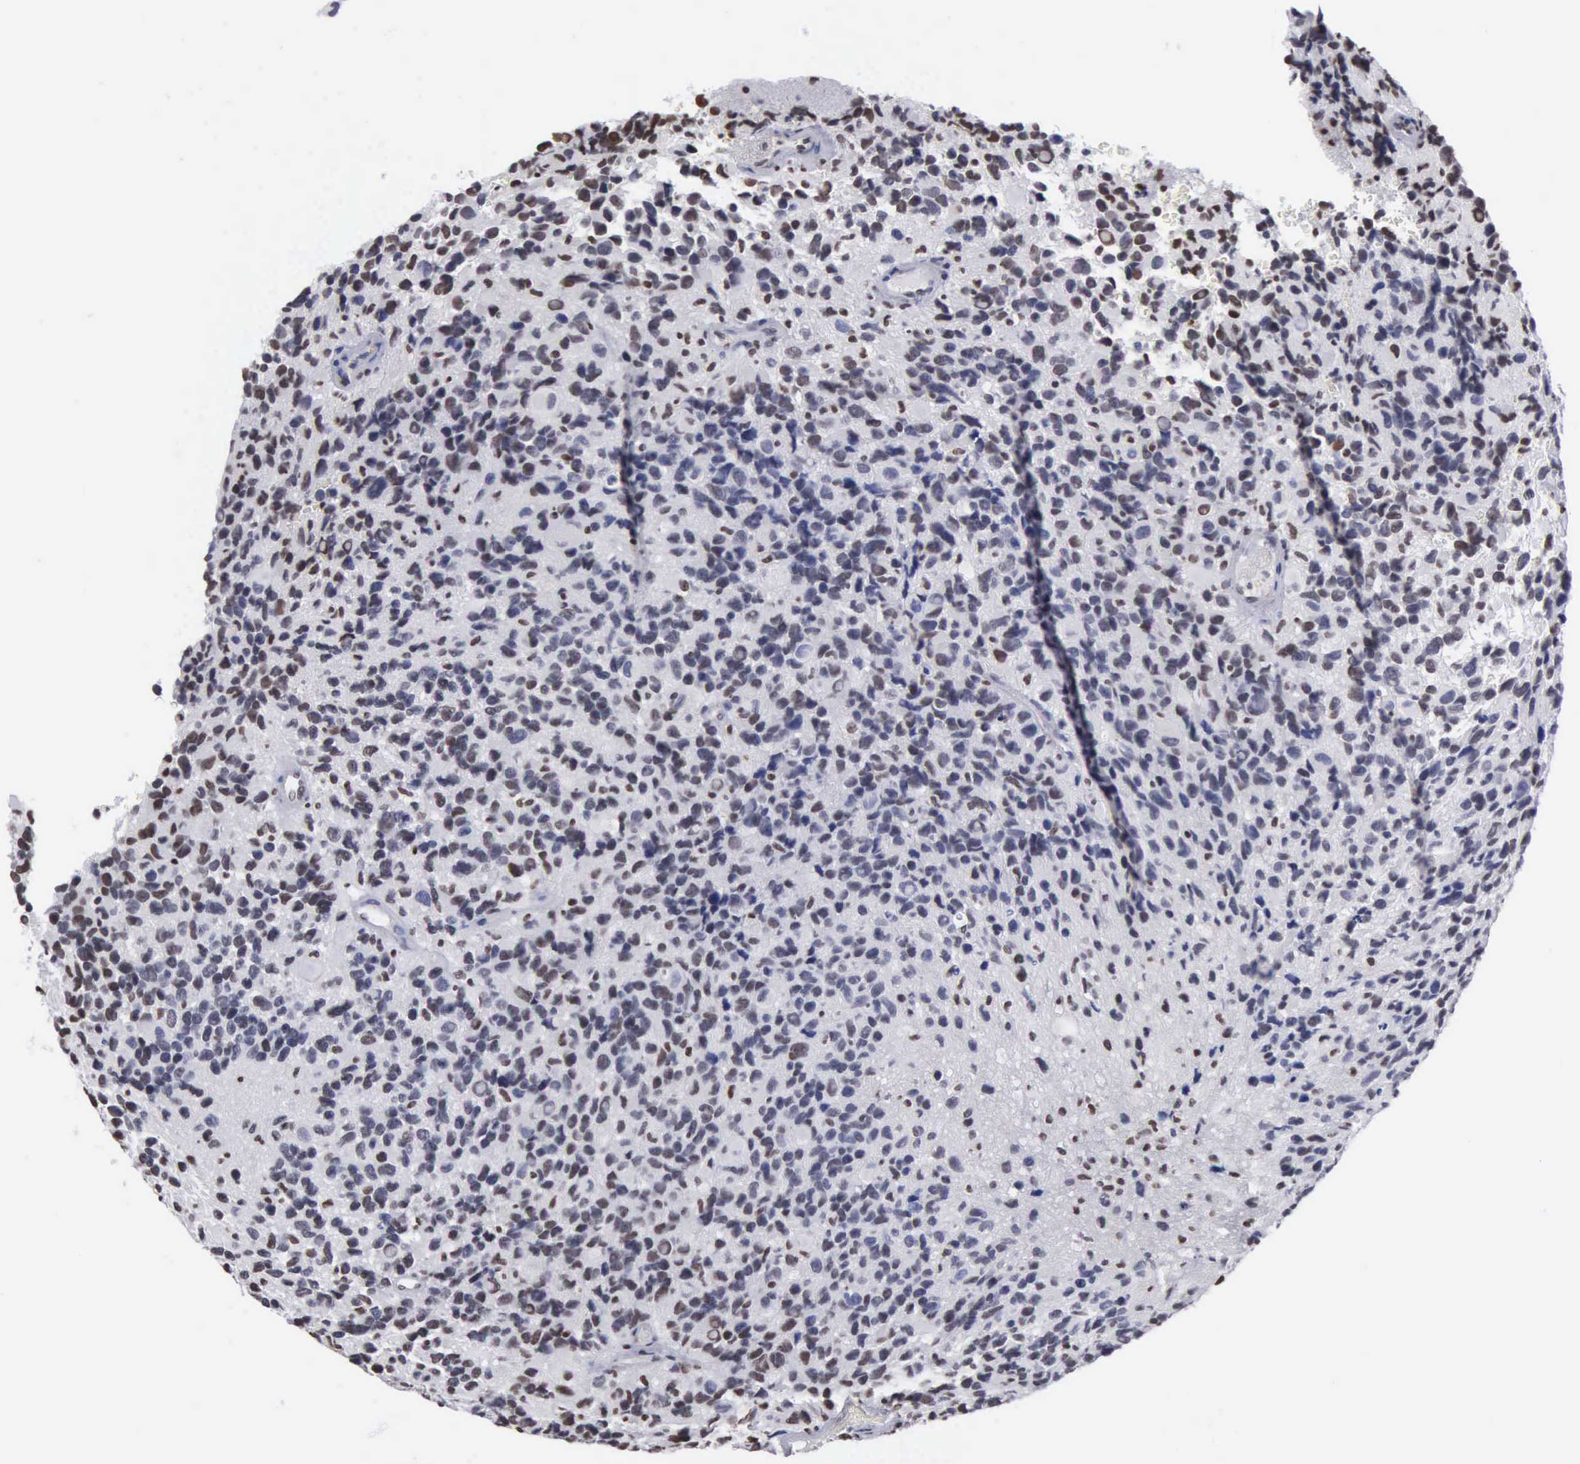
{"staining": {"intensity": "moderate", "quantity": "<25%", "location": "nuclear"}, "tissue": "glioma", "cell_type": "Tumor cells", "image_type": "cancer", "snomed": [{"axis": "morphology", "description": "Glioma, malignant, High grade"}, {"axis": "topography", "description": "Brain"}], "caption": "Immunohistochemical staining of malignant glioma (high-grade) shows moderate nuclear protein positivity in about <25% of tumor cells. (DAB (3,3'-diaminobenzidine) IHC, brown staining for protein, blue staining for nuclei).", "gene": "CCNG1", "patient": {"sex": "male", "age": 77}}